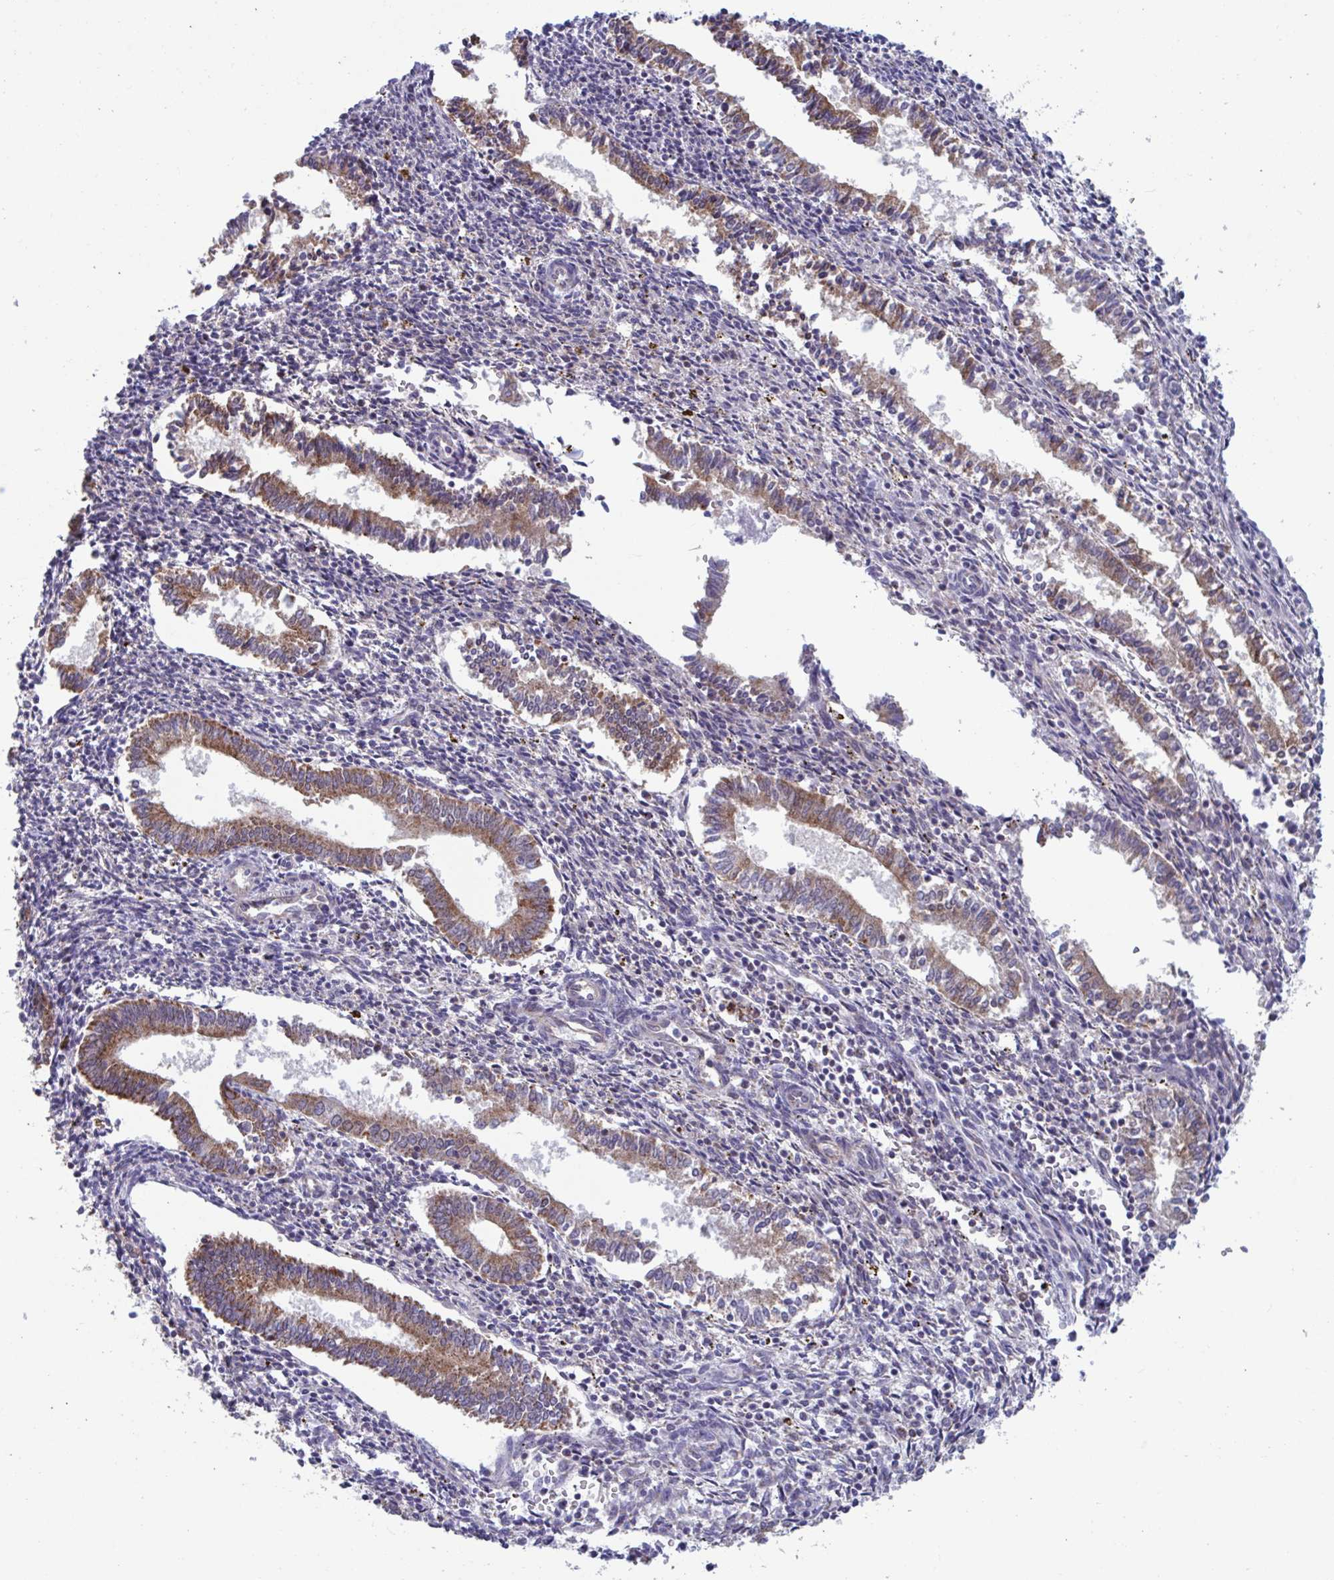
{"staining": {"intensity": "weak", "quantity": "<25%", "location": "cytoplasmic/membranous"}, "tissue": "endometrium", "cell_type": "Cells in endometrial stroma", "image_type": "normal", "snomed": [{"axis": "morphology", "description": "Normal tissue, NOS"}, {"axis": "topography", "description": "Endometrium"}], "caption": "High power microscopy histopathology image of an immunohistochemistry micrograph of unremarkable endometrium, revealing no significant expression in cells in endometrial stroma.", "gene": "BCAT2", "patient": {"sex": "female", "age": 41}}